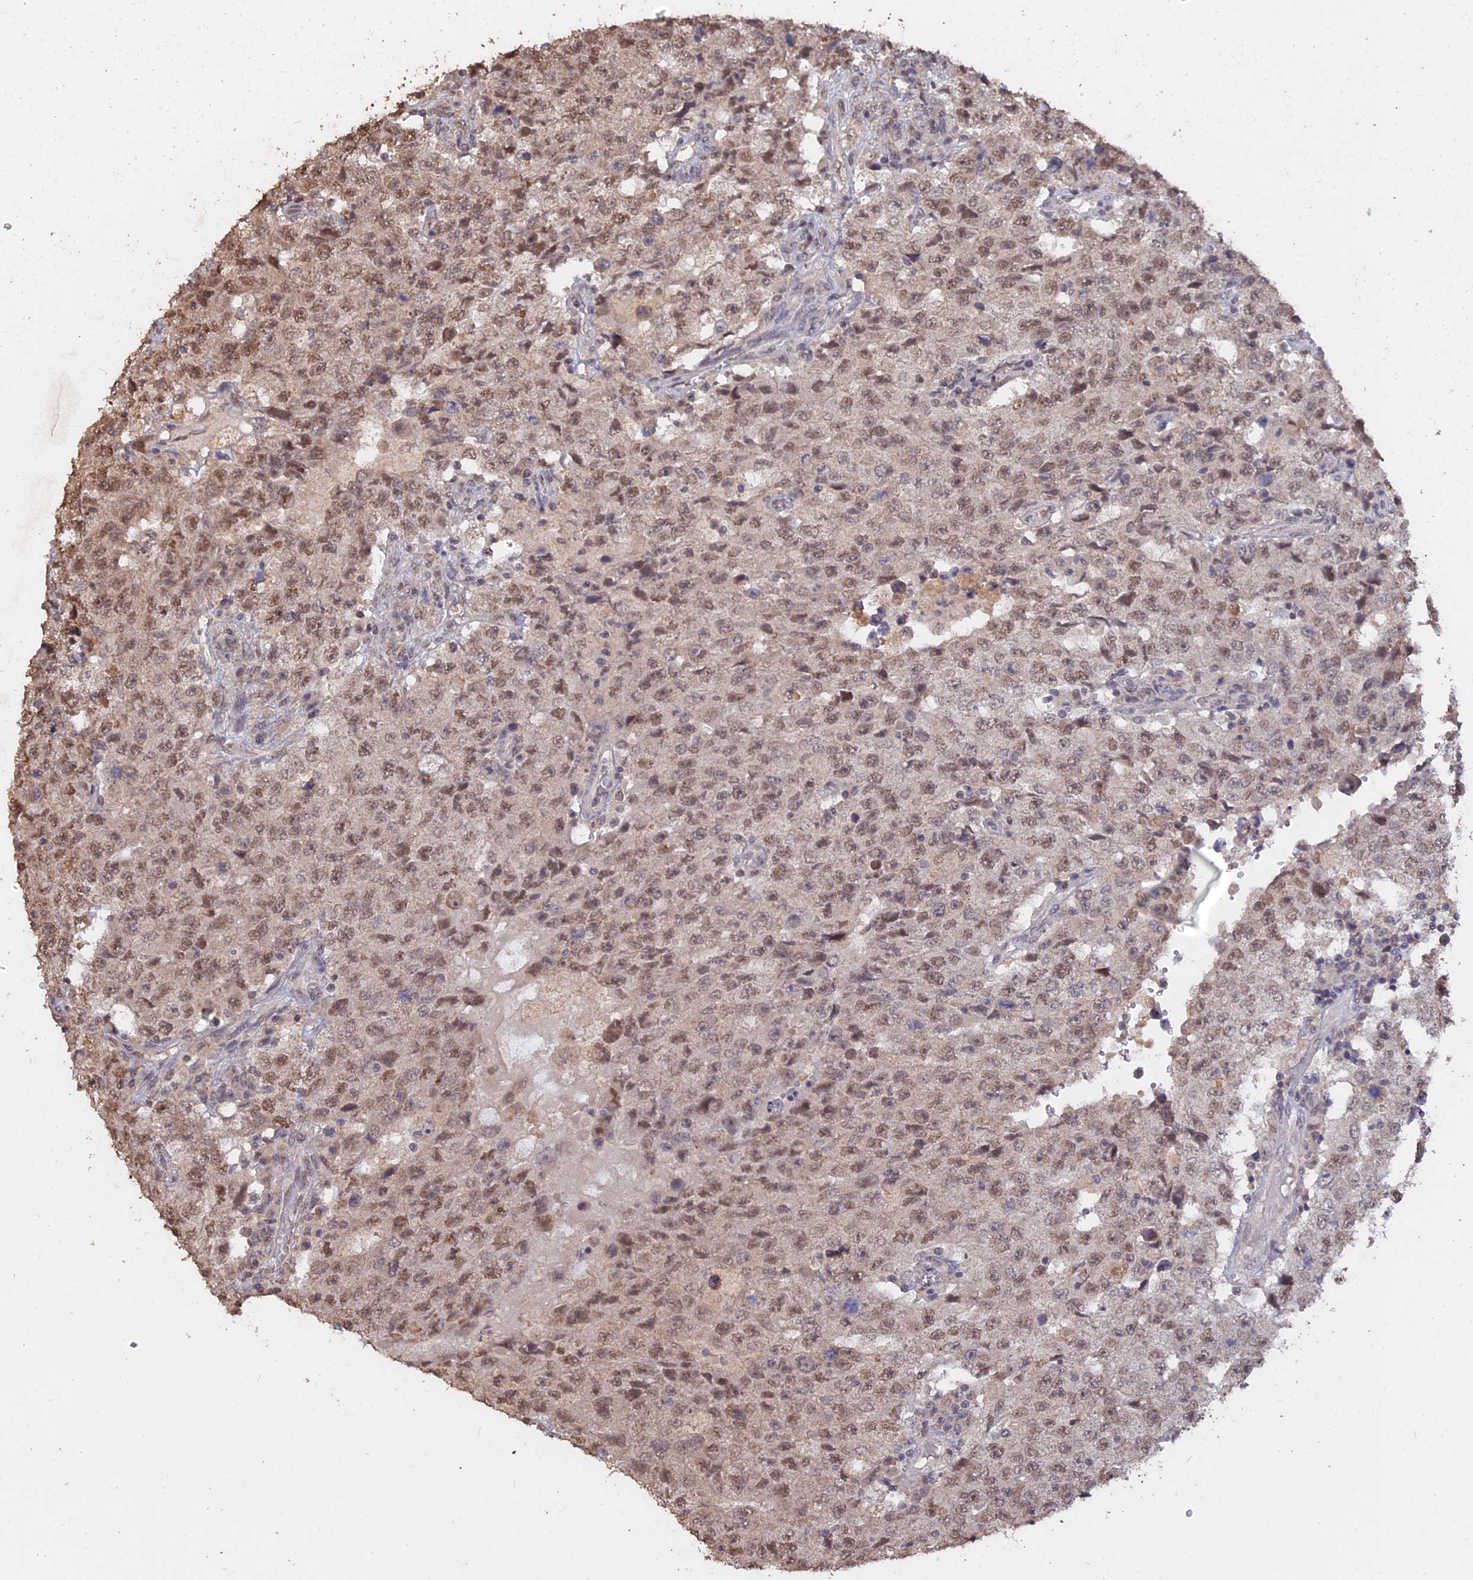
{"staining": {"intensity": "moderate", "quantity": ">75%", "location": "nuclear"}, "tissue": "testis cancer", "cell_type": "Tumor cells", "image_type": "cancer", "snomed": [{"axis": "morphology", "description": "Carcinoma, Embryonal, NOS"}, {"axis": "topography", "description": "Testis"}], "caption": "Tumor cells reveal medium levels of moderate nuclear expression in about >75% of cells in testis embryonal carcinoma.", "gene": "PSMC6", "patient": {"sex": "male", "age": 26}}